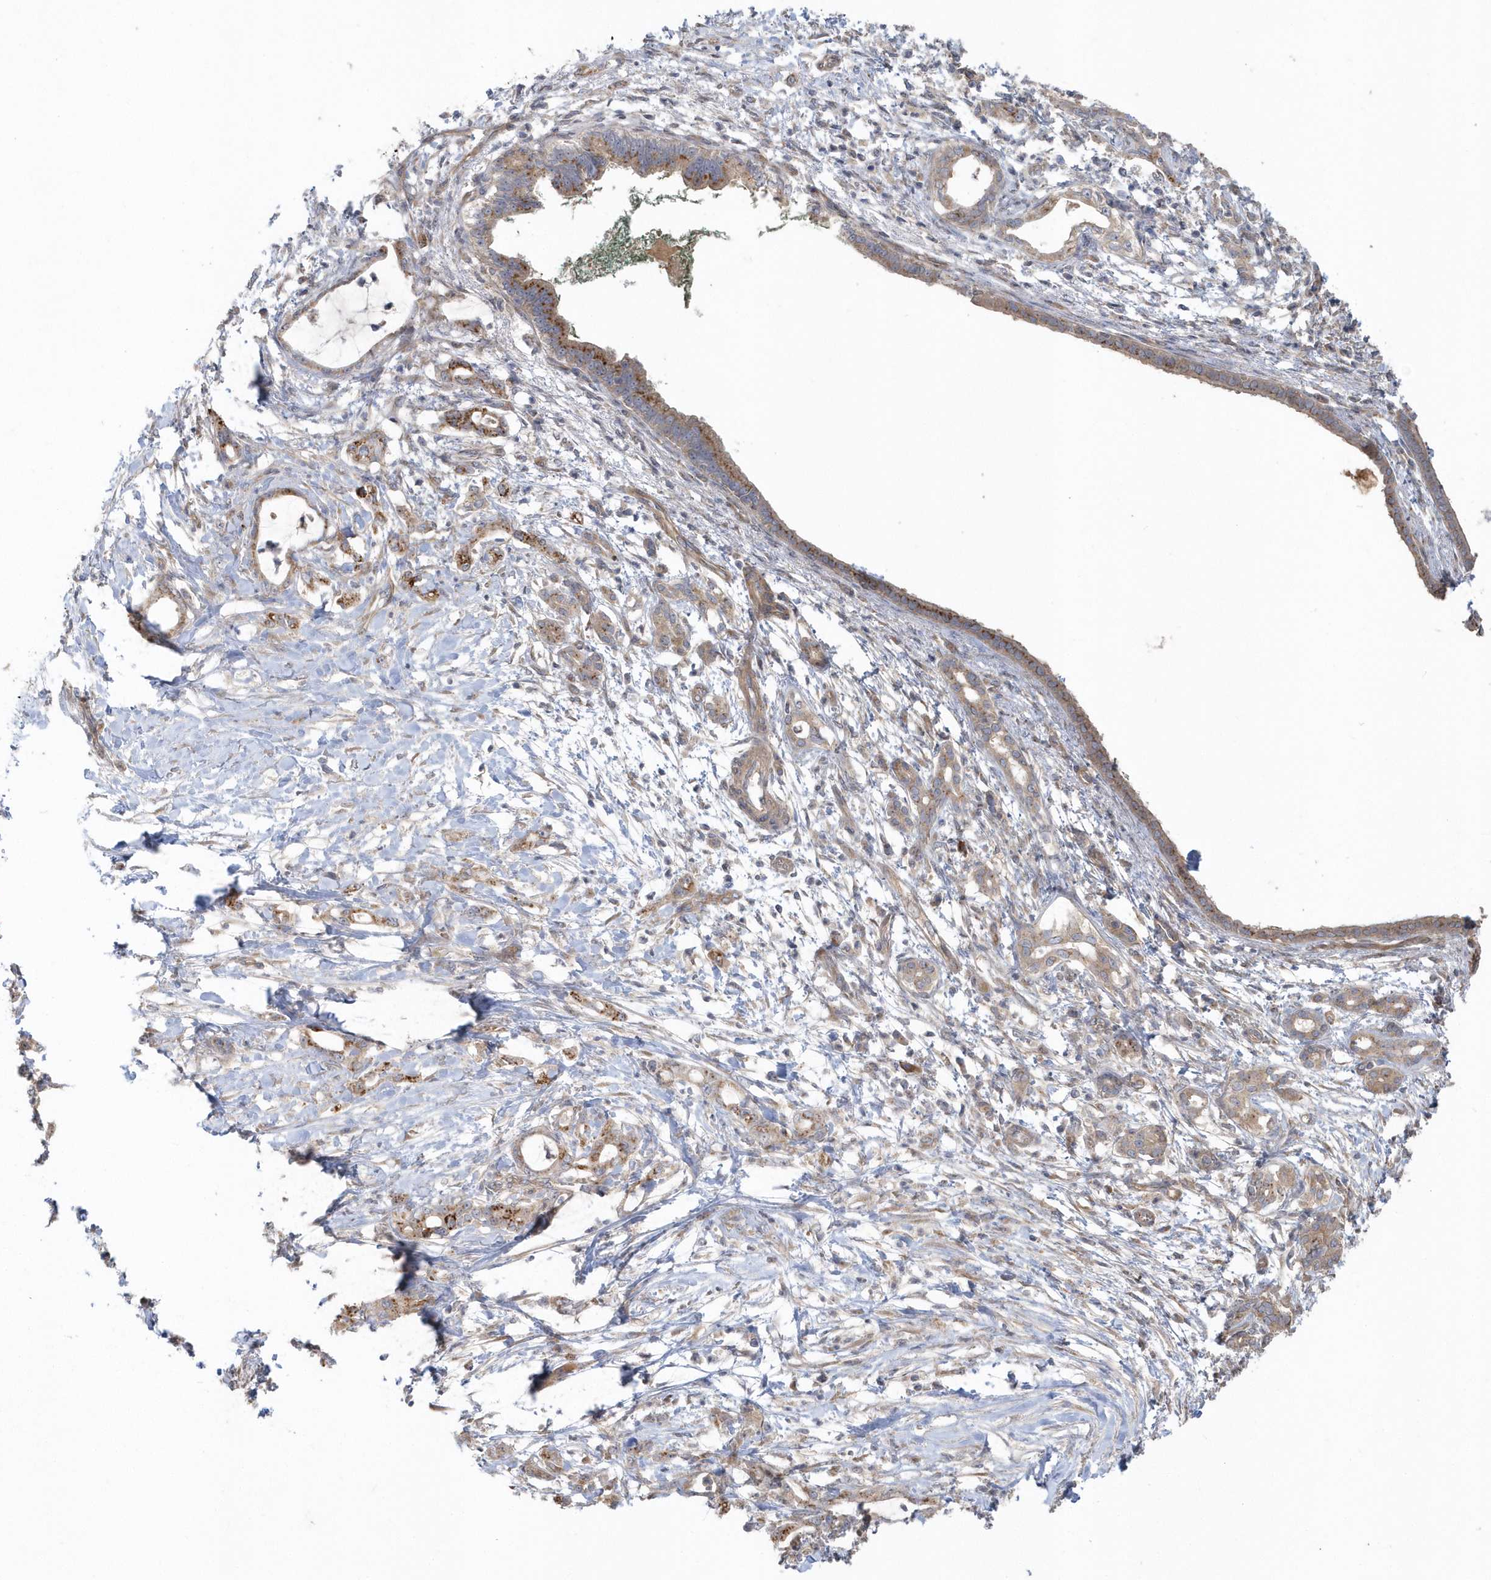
{"staining": {"intensity": "moderate", "quantity": "25%-75%", "location": "cytoplasmic/membranous"}, "tissue": "pancreatic cancer", "cell_type": "Tumor cells", "image_type": "cancer", "snomed": [{"axis": "morphology", "description": "Adenocarcinoma, NOS"}, {"axis": "topography", "description": "Pancreas"}], "caption": "There is medium levels of moderate cytoplasmic/membranous expression in tumor cells of pancreatic adenocarcinoma, as demonstrated by immunohistochemical staining (brown color).", "gene": "ACTR1A", "patient": {"sex": "female", "age": 55}}